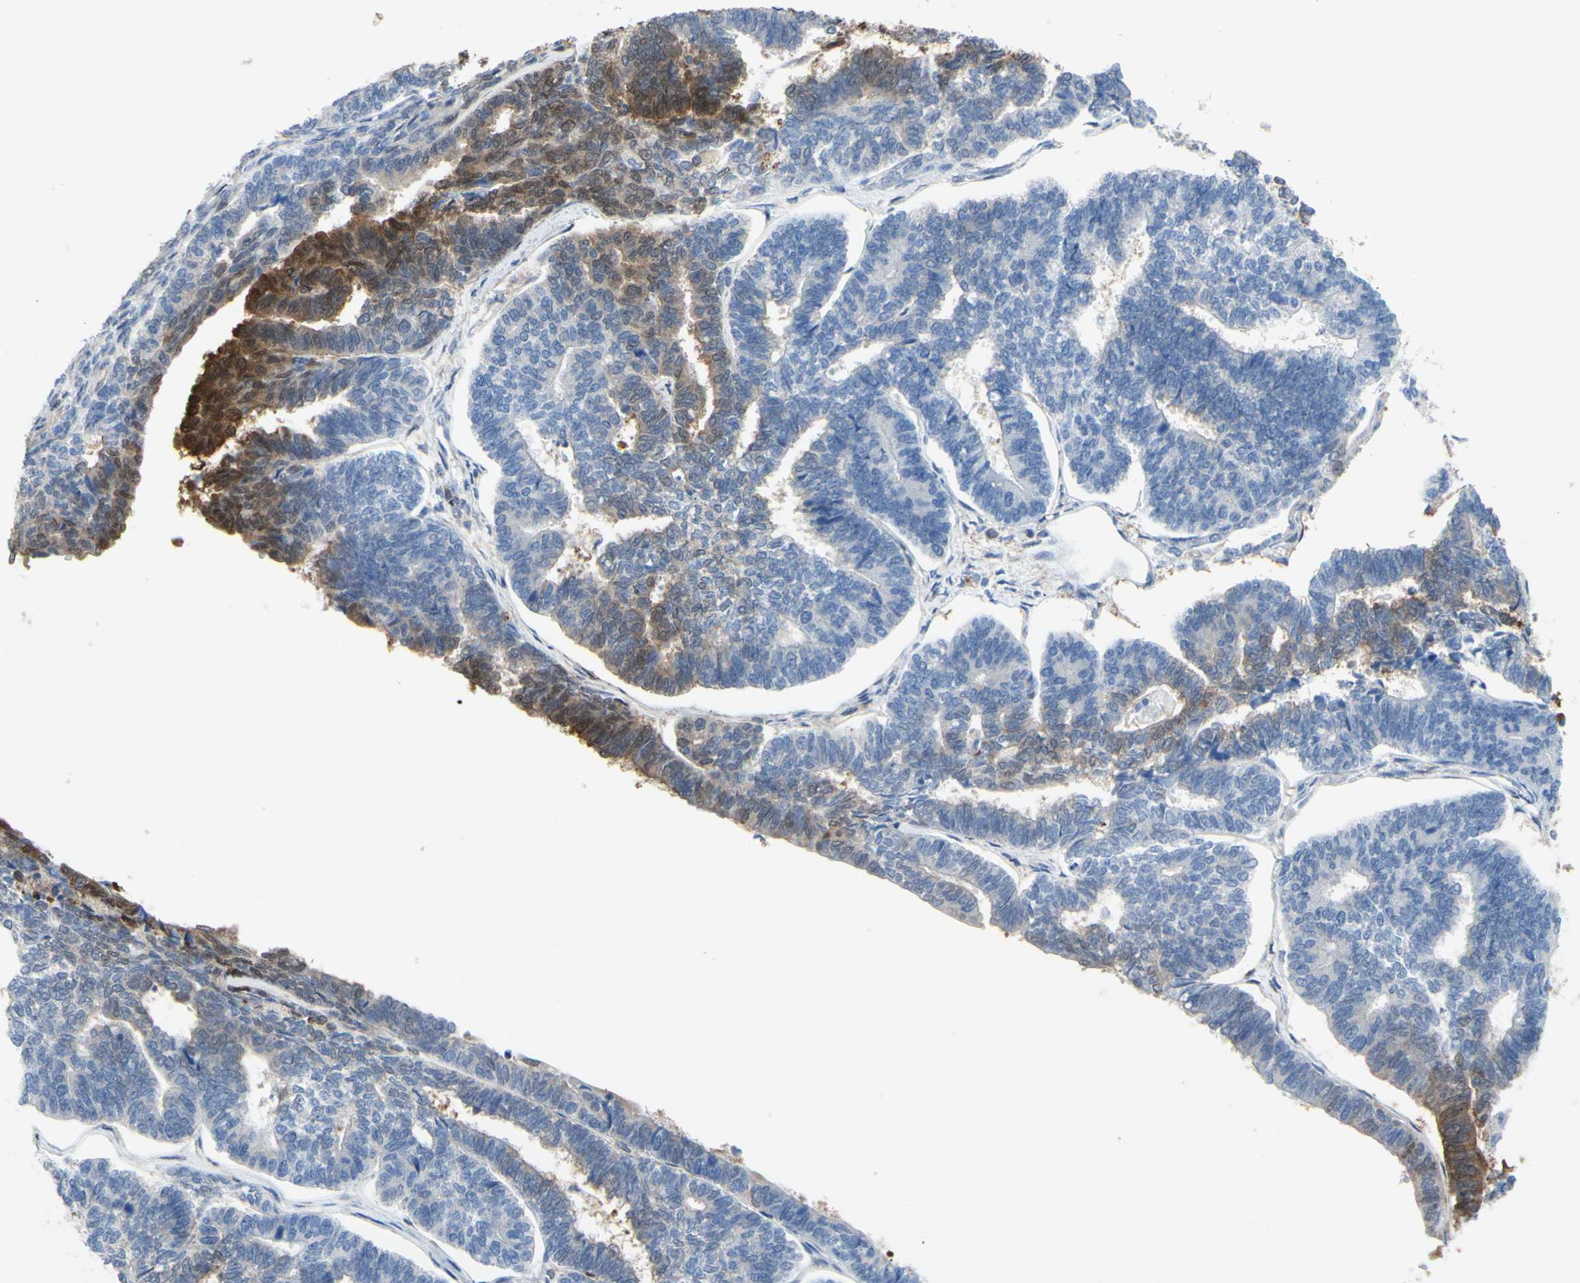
{"staining": {"intensity": "strong", "quantity": "<25%", "location": "cytoplasmic/membranous,nuclear"}, "tissue": "endometrial cancer", "cell_type": "Tumor cells", "image_type": "cancer", "snomed": [{"axis": "morphology", "description": "Adenocarcinoma, NOS"}, {"axis": "topography", "description": "Endometrium"}], "caption": "High-power microscopy captured an immunohistochemistry (IHC) image of endometrial adenocarcinoma, revealing strong cytoplasmic/membranous and nuclear positivity in approximately <25% of tumor cells.", "gene": "UPK3B", "patient": {"sex": "female", "age": 70}}